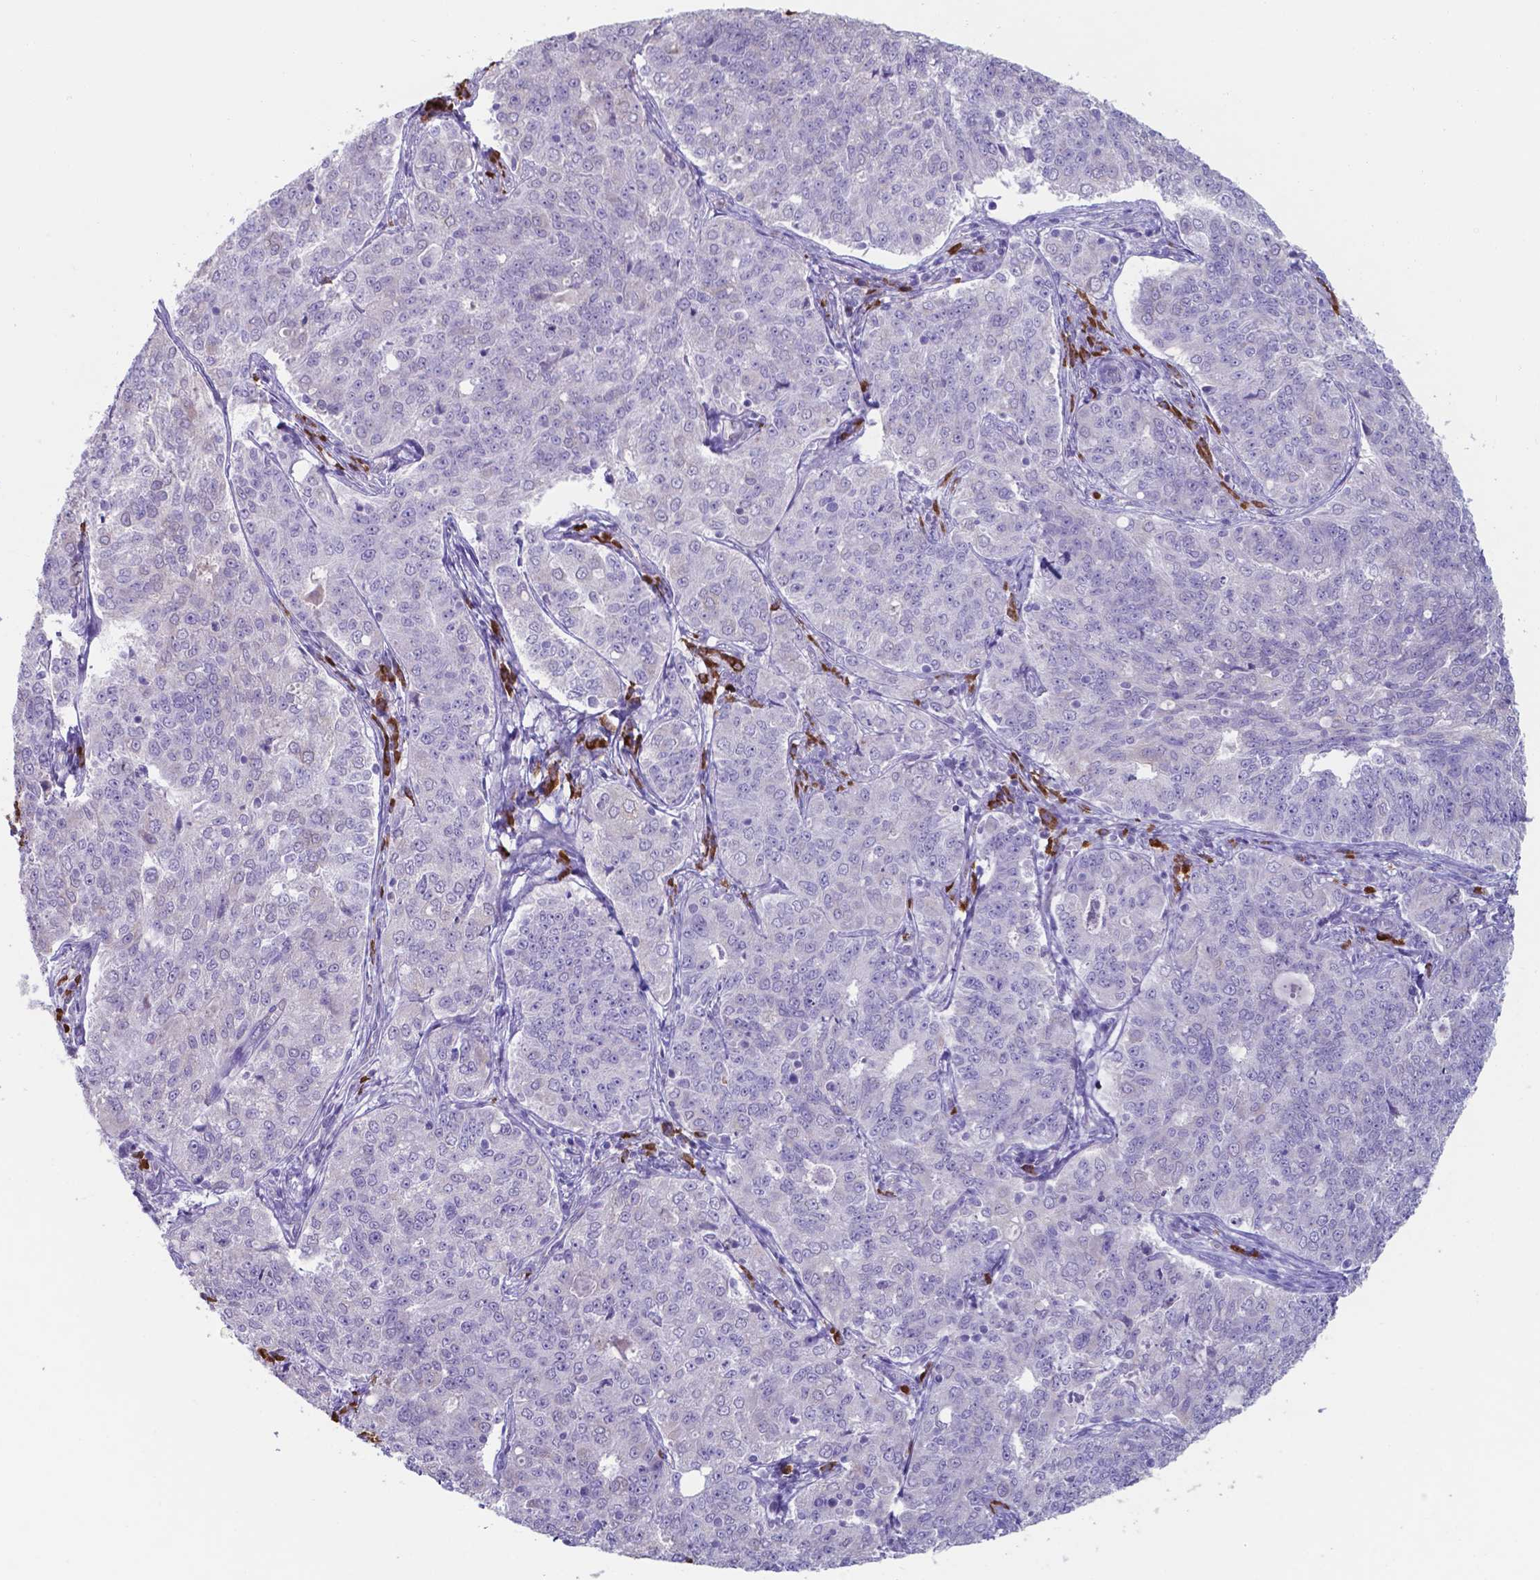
{"staining": {"intensity": "negative", "quantity": "none", "location": "none"}, "tissue": "endometrial cancer", "cell_type": "Tumor cells", "image_type": "cancer", "snomed": [{"axis": "morphology", "description": "Adenocarcinoma, NOS"}, {"axis": "topography", "description": "Endometrium"}], "caption": "DAB (3,3'-diaminobenzidine) immunohistochemical staining of human endometrial cancer (adenocarcinoma) shows no significant positivity in tumor cells.", "gene": "UBE2J1", "patient": {"sex": "female", "age": 43}}